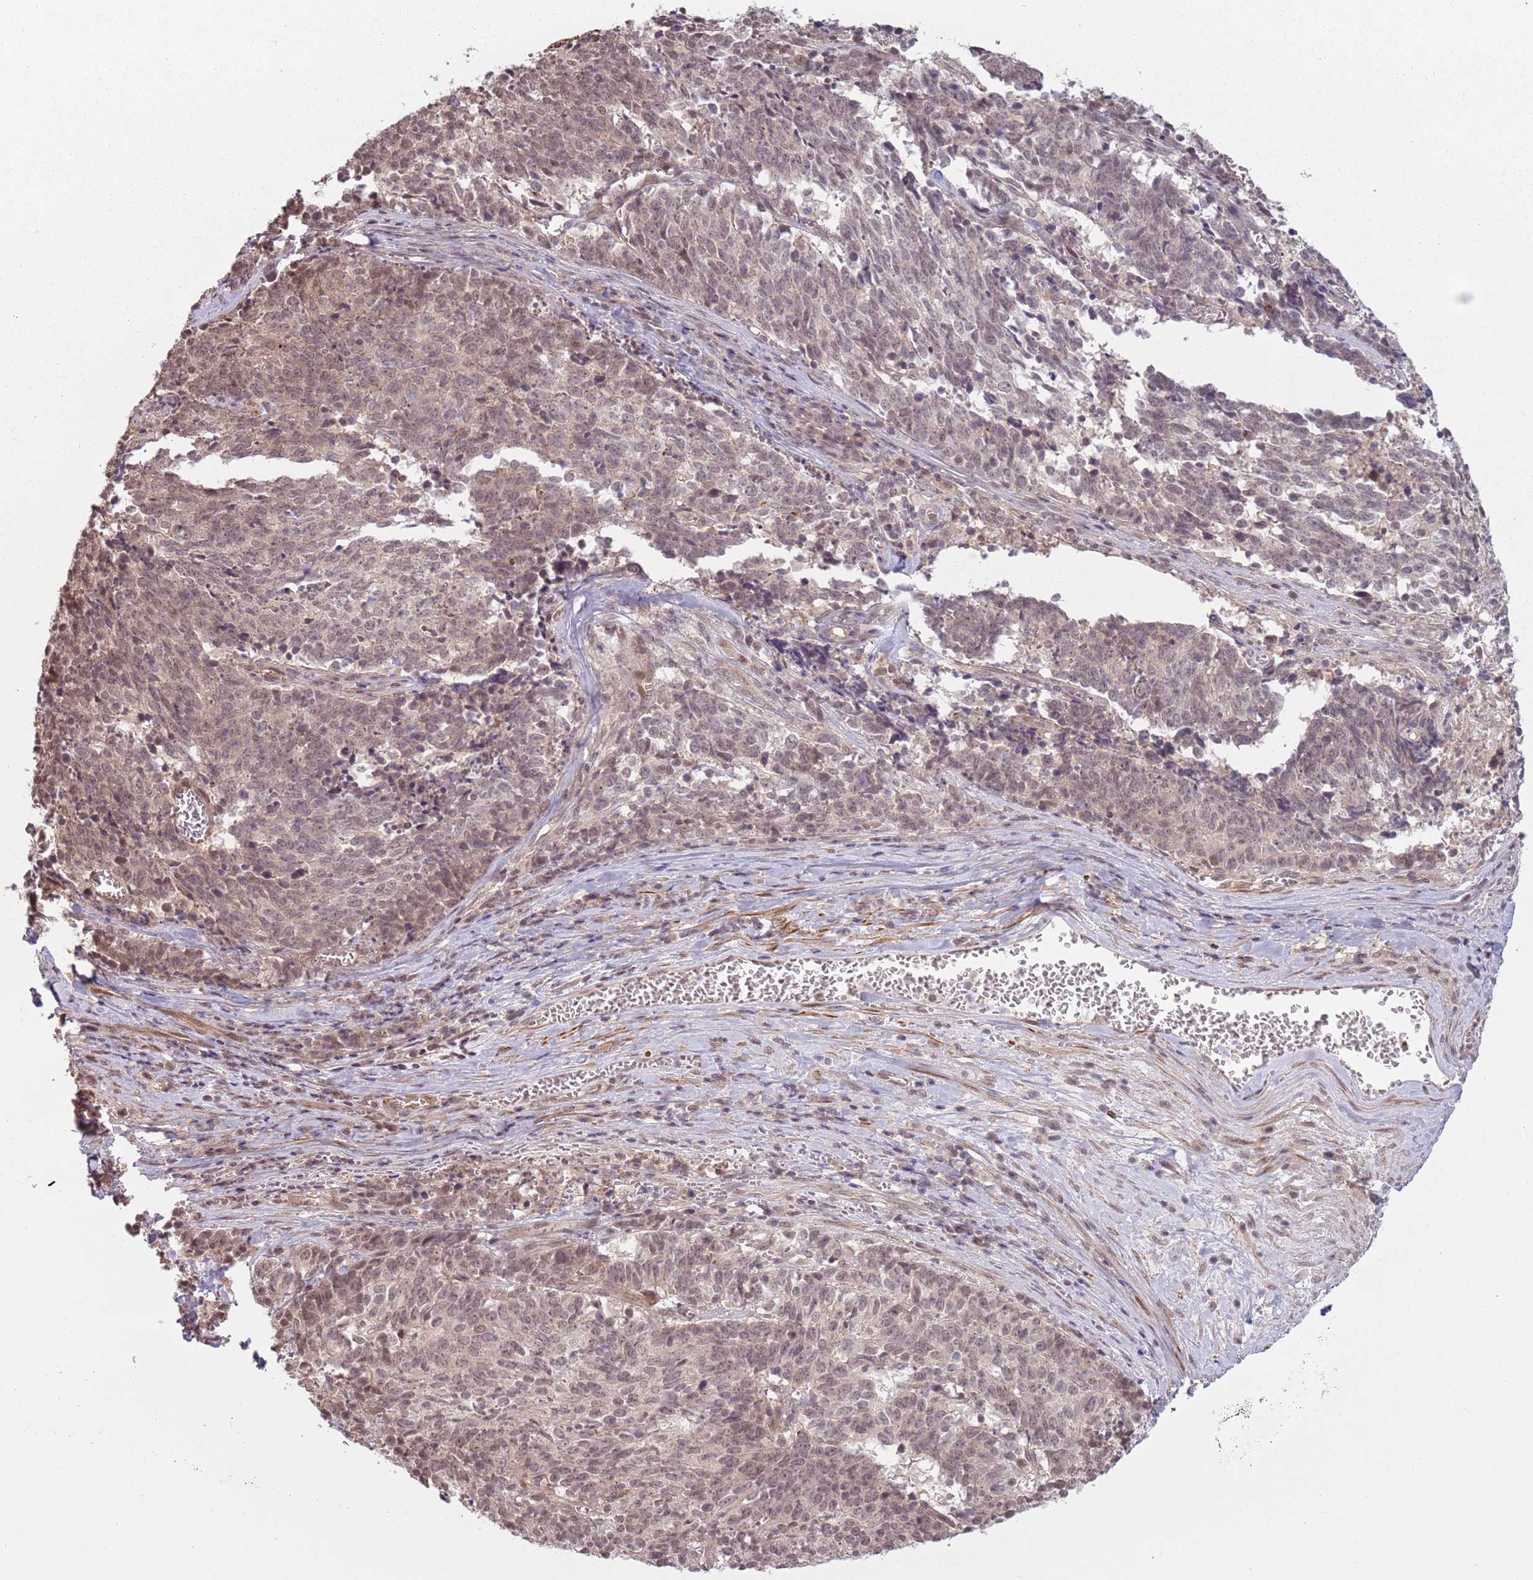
{"staining": {"intensity": "moderate", "quantity": "25%-75%", "location": "nuclear"}, "tissue": "cervical cancer", "cell_type": "Tumor cells", "image_type": "cancer", "snomed": [{"axis": "morphology", "description": "Squamous cell carcinoma, NOS"}, {"axis": "topography", "description": "Cervix"}], "caption": "Immunohistochemical staining of human squamous cell carcinoma (cervical) reveals moderate nuclear protein staining in approximately 25%-75% of tumor cells.", "gene": "CCDC154", "patient": {"sex": "female", "age": 29}}